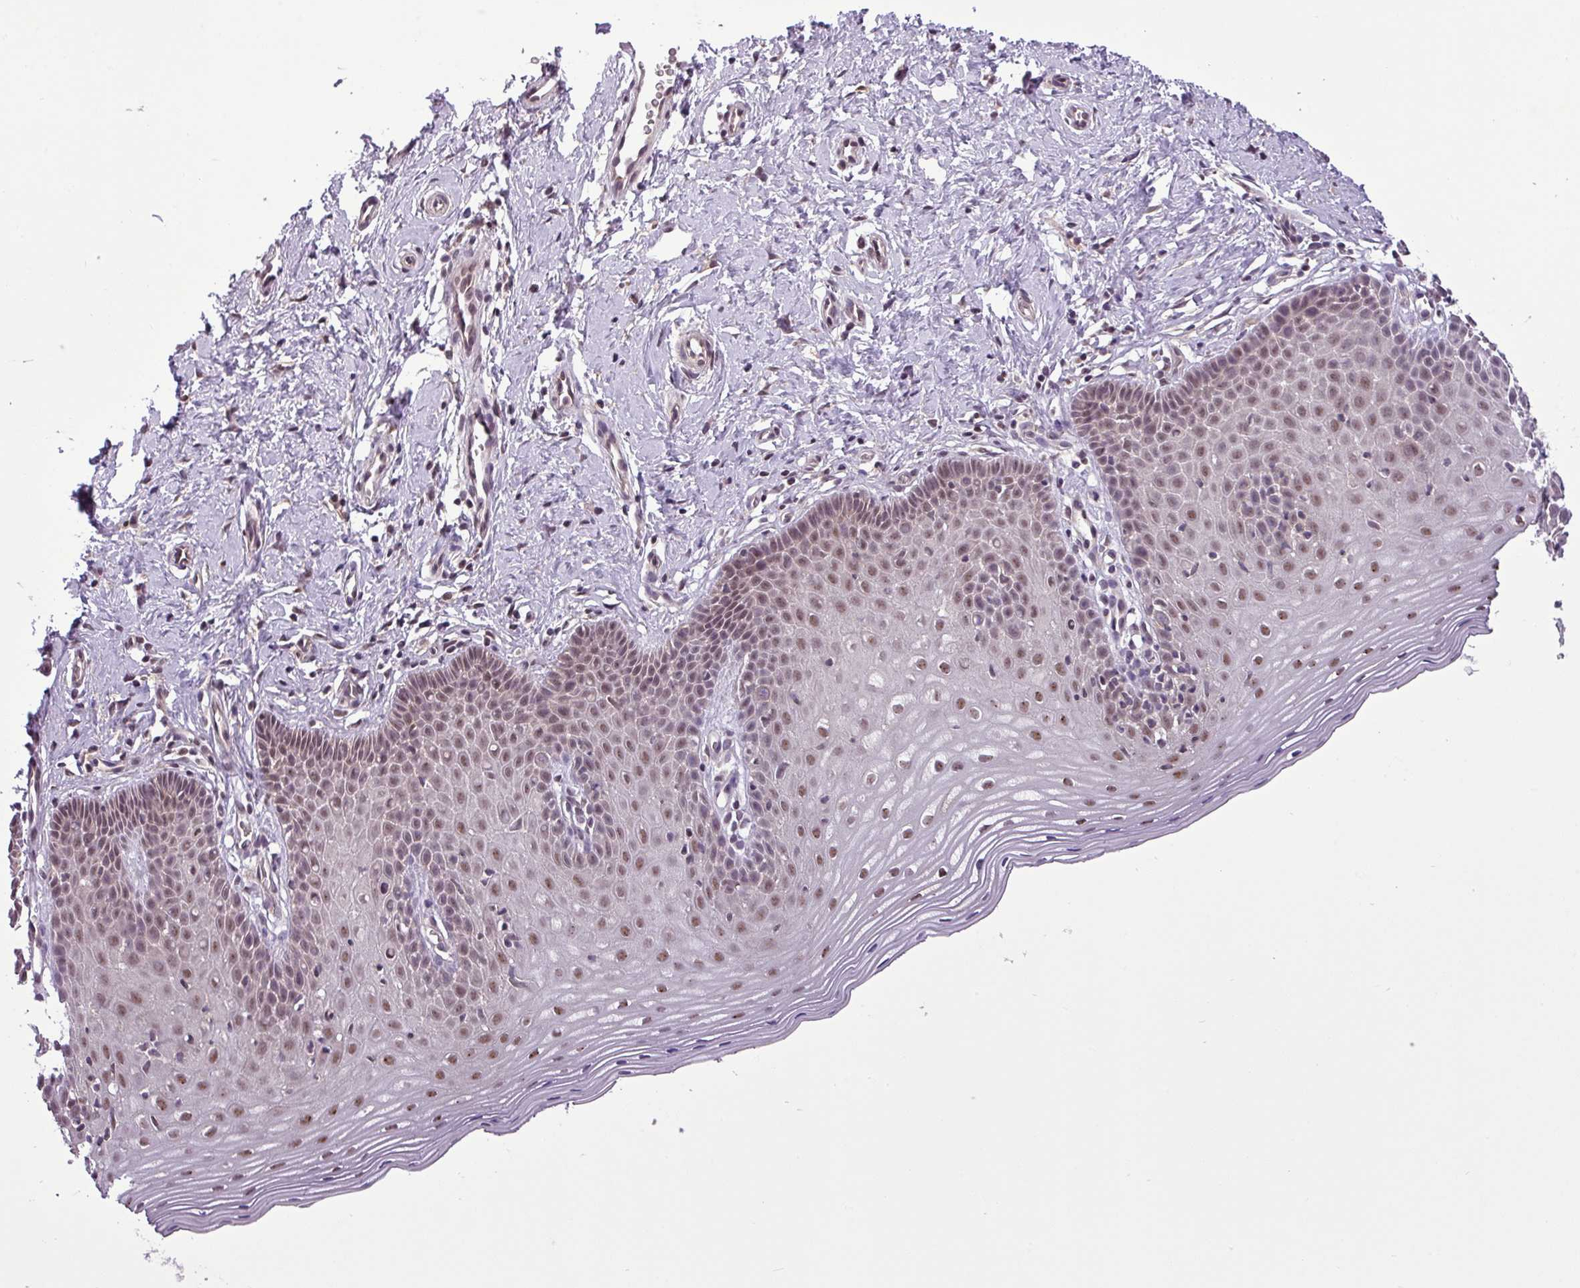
{"staining": {"intensity": "moderate", "quantity": ">75%", "location": "nuclear"}, "tissue": "cervix", "cell_type": "Squamous epithelial cells", "image_type": "normal", "snomed": [{"axis": "morphology", "description": "Normal tissue, NOS"}, {"axis": "topography", "description": "Cervix"}], "caption": "Approximately >75% of squamous epithelial cells in normal human cervix reveal moderate nuclear protein staining as visualized by brown immunohistochemical staining.", "gene": "MFHAS1", "patient": {"sex": "female", "age": 36}}